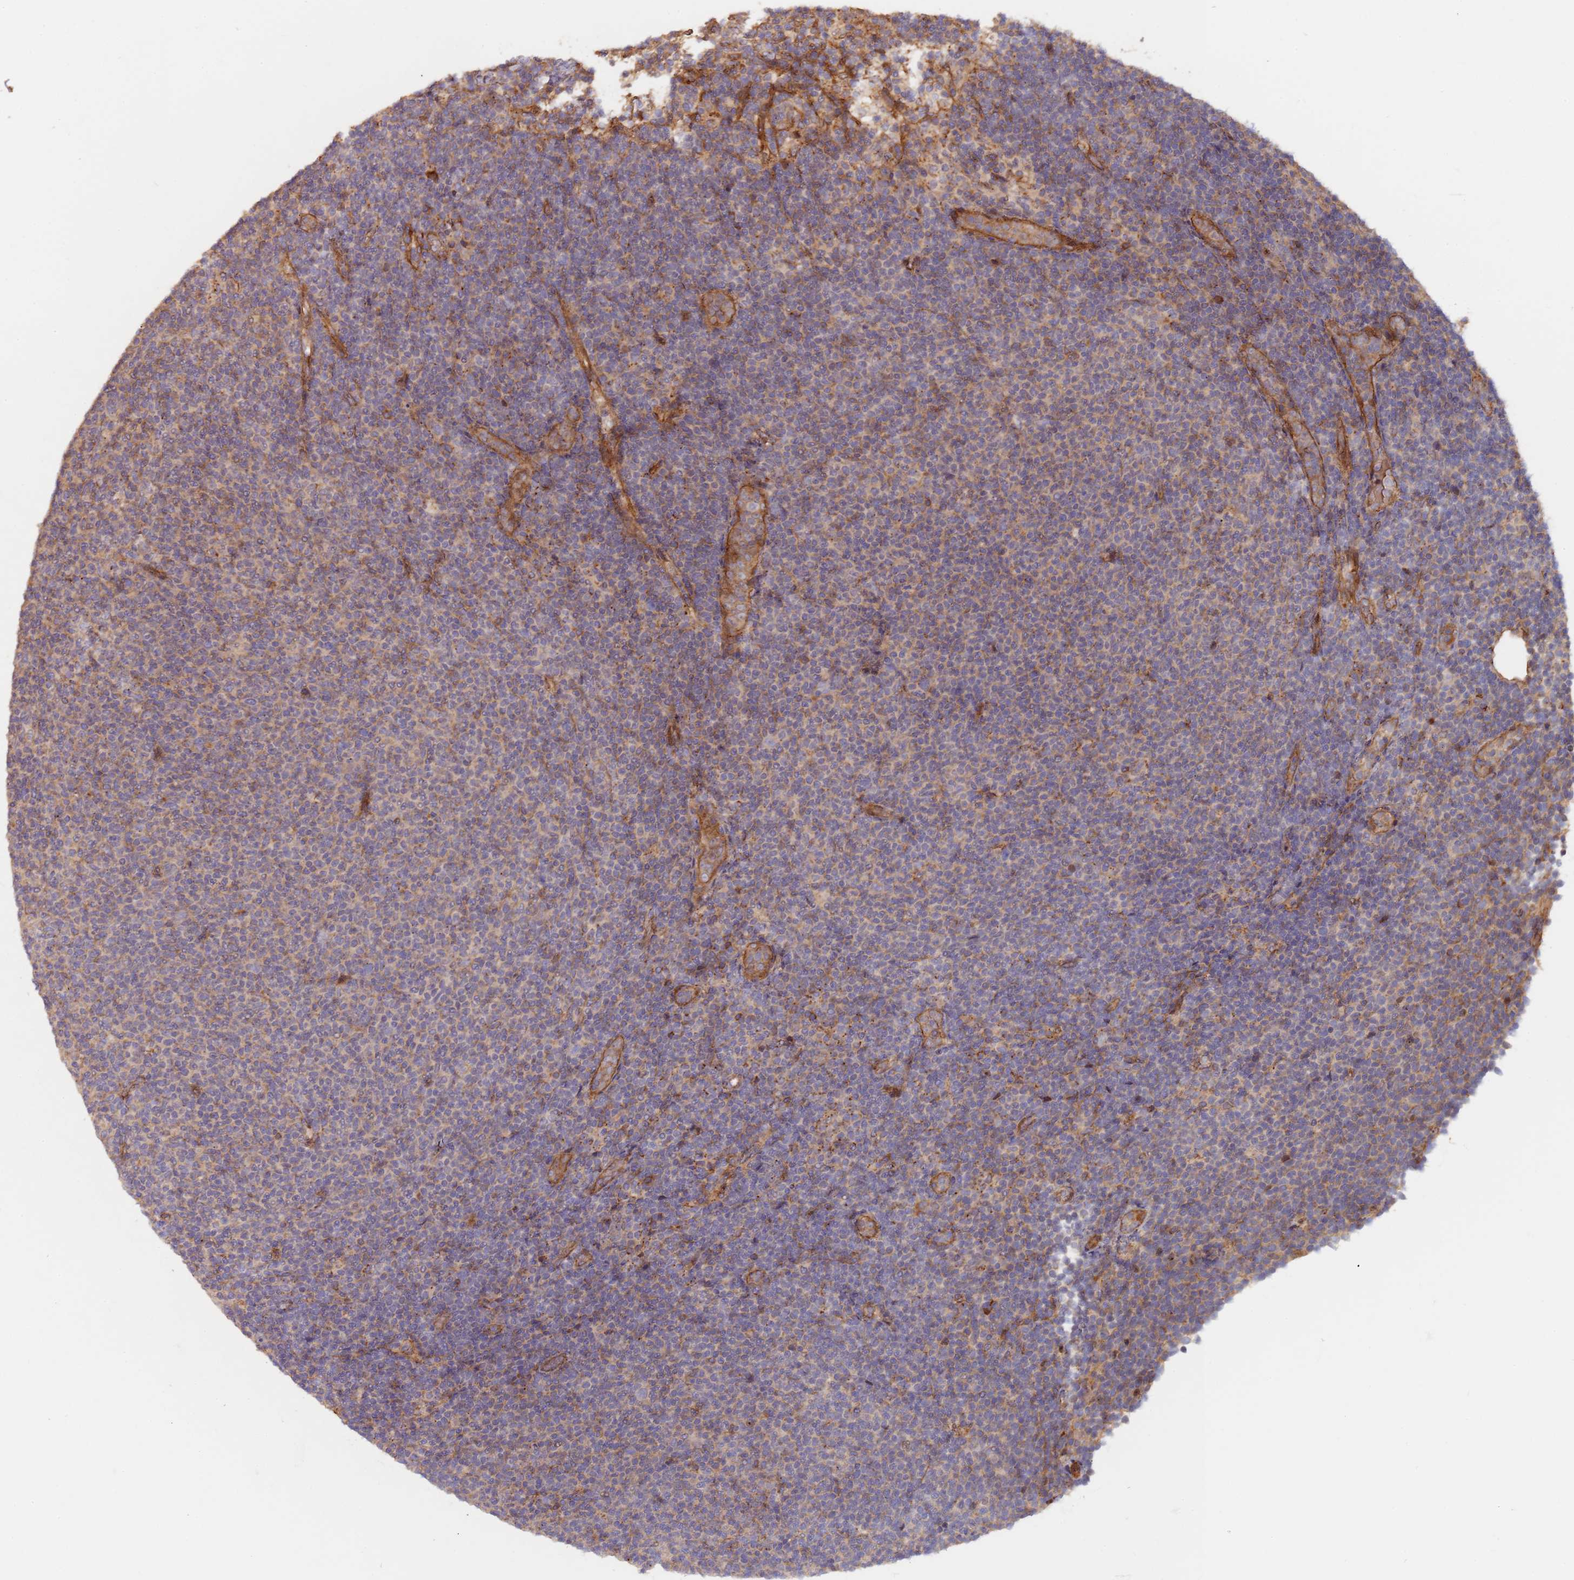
{"staining": {"intensity": "negative", "quantity": "none", "location": "none"}, "tissue": "lymphoma", "cell_type": "Tumor cells", "image_type": "cancer", "snomed": [{"axis": "morphology", "description": "Malignant lymphoma, non-Hodgkin's type, Low grade"}, {"axis": "topography", "description": "Lymph node"}], "caption": "Lymphoma stained for a protein using IHC shows no positivity tumor cells.", "gene": "KANSL1L", "patient": {"sex": "male", "age": 66}}